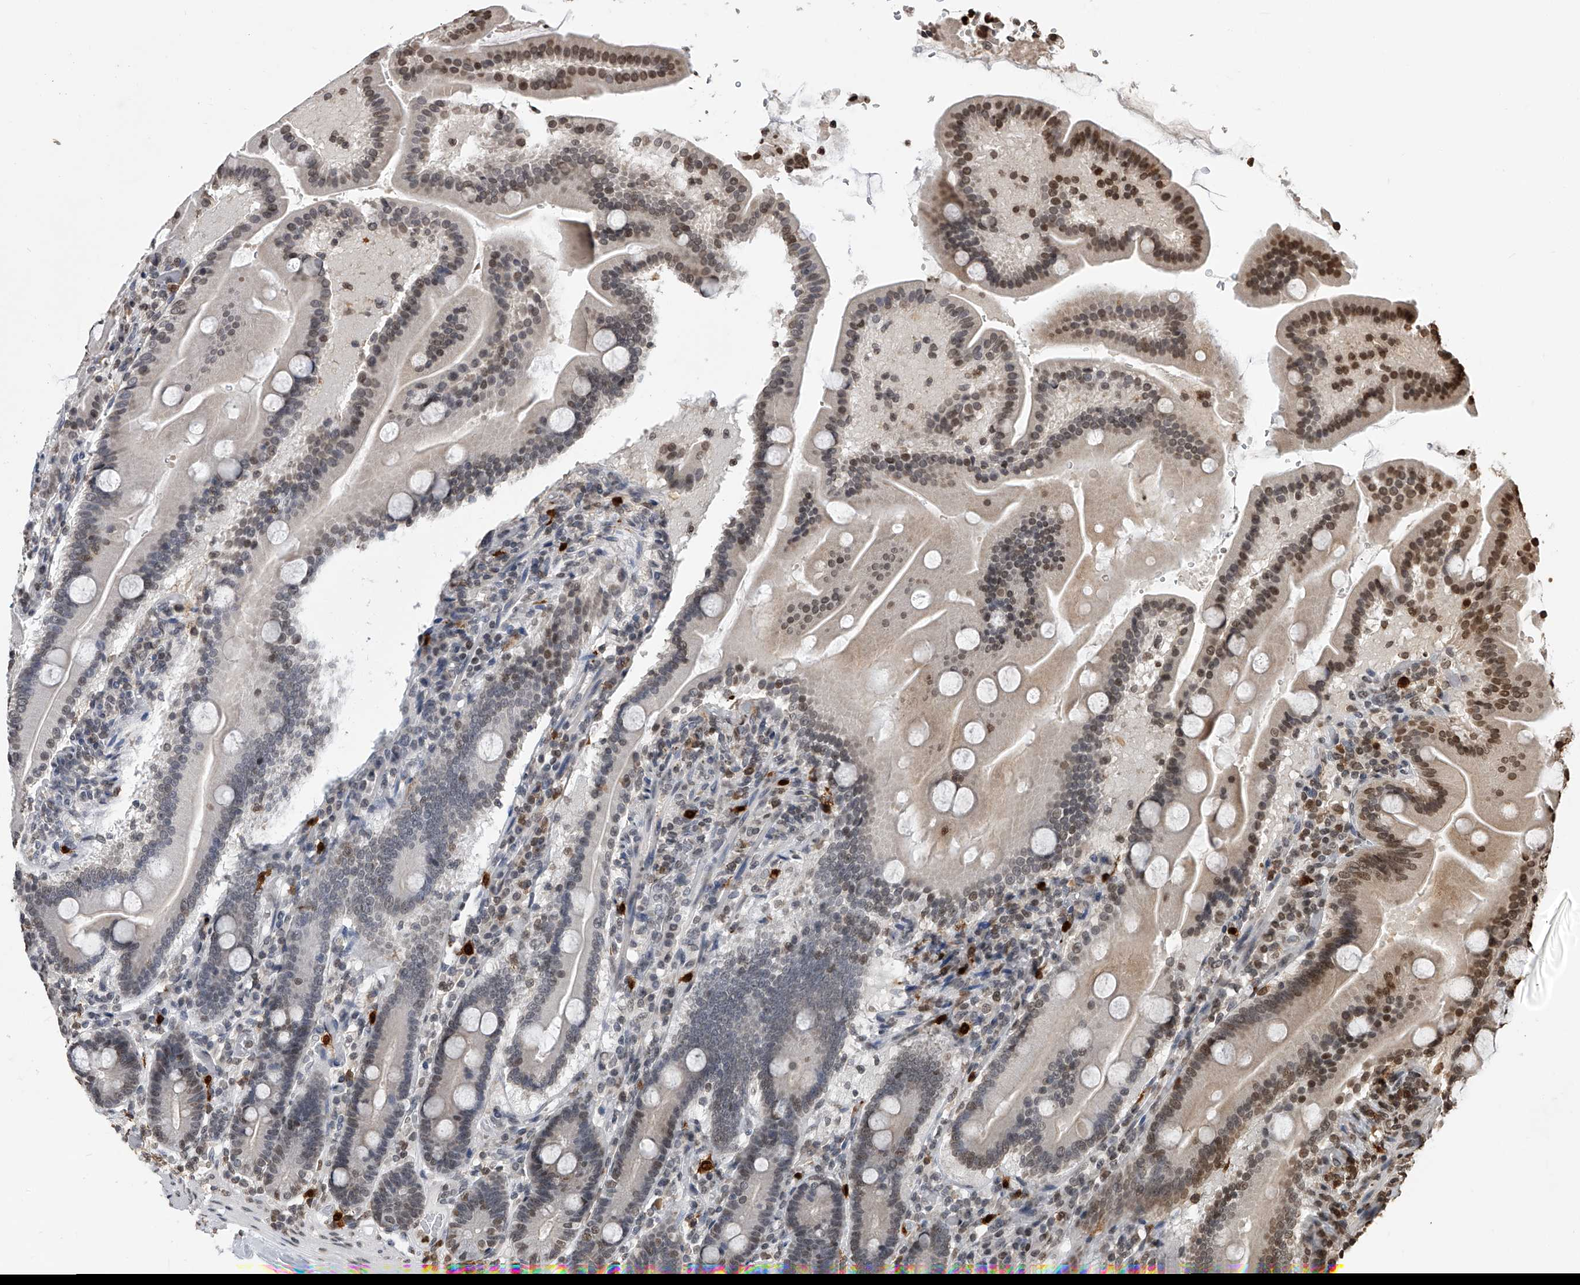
{"staining": {"intensity": "moderate", "quantity": "<25%", "location": "nuclear"}, "tissue": "duodenum", "cell_type": "Glandular cells", "image_type": "normal", "snomed": [{"axis": "morphology", "description": "Normal tissue, NOS"}, {"axis": "topography", "description": "Duodenum"}], "caption": "Moderate nuclear positivity is present in approximately <25% of glandular cells in unremarkable duodenum.", "gene": "CFAP410", "patient": {"sex": "male", "age": 55}}